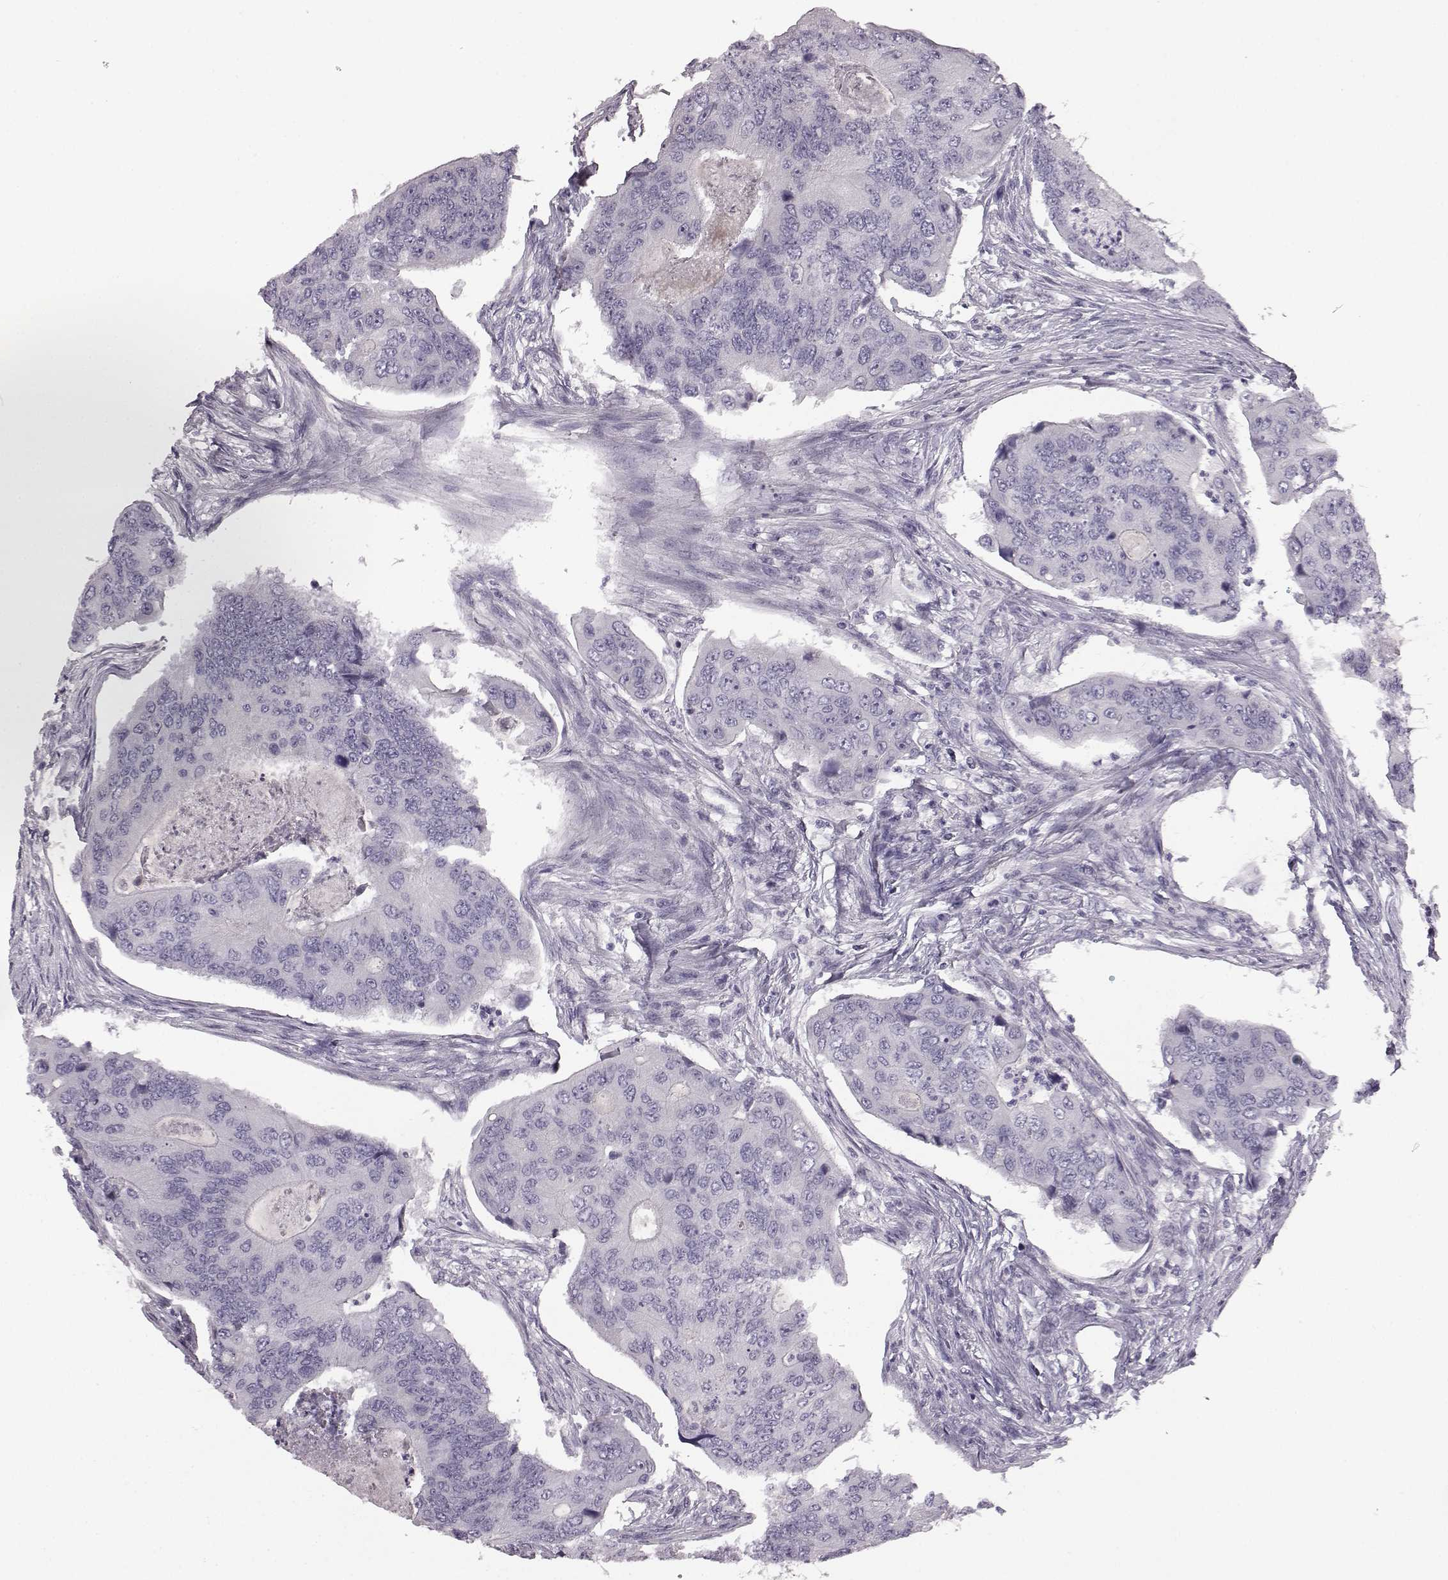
{"staining": {"intensity": "negative", "quantity": "none", "location": "none"}, "tissue": "colorectal cancer", "cell_type": "Tumor cells", "image_type": "cancer", "snomed": [{"axis": "morphology", "description": "Adenocarcinoma, NOS"}, {"axis": "topography", "description": "Colon"}], "caption": "Immunohistochemical staining of human colorectal cancer displays no significant expression in tumor cells. (DAB immunohistochemistry (IHC) visualized using brightfield microscopy, high magnification).", "gene": "ODAD4", "patient": {"sex": "female", "age": 67}}